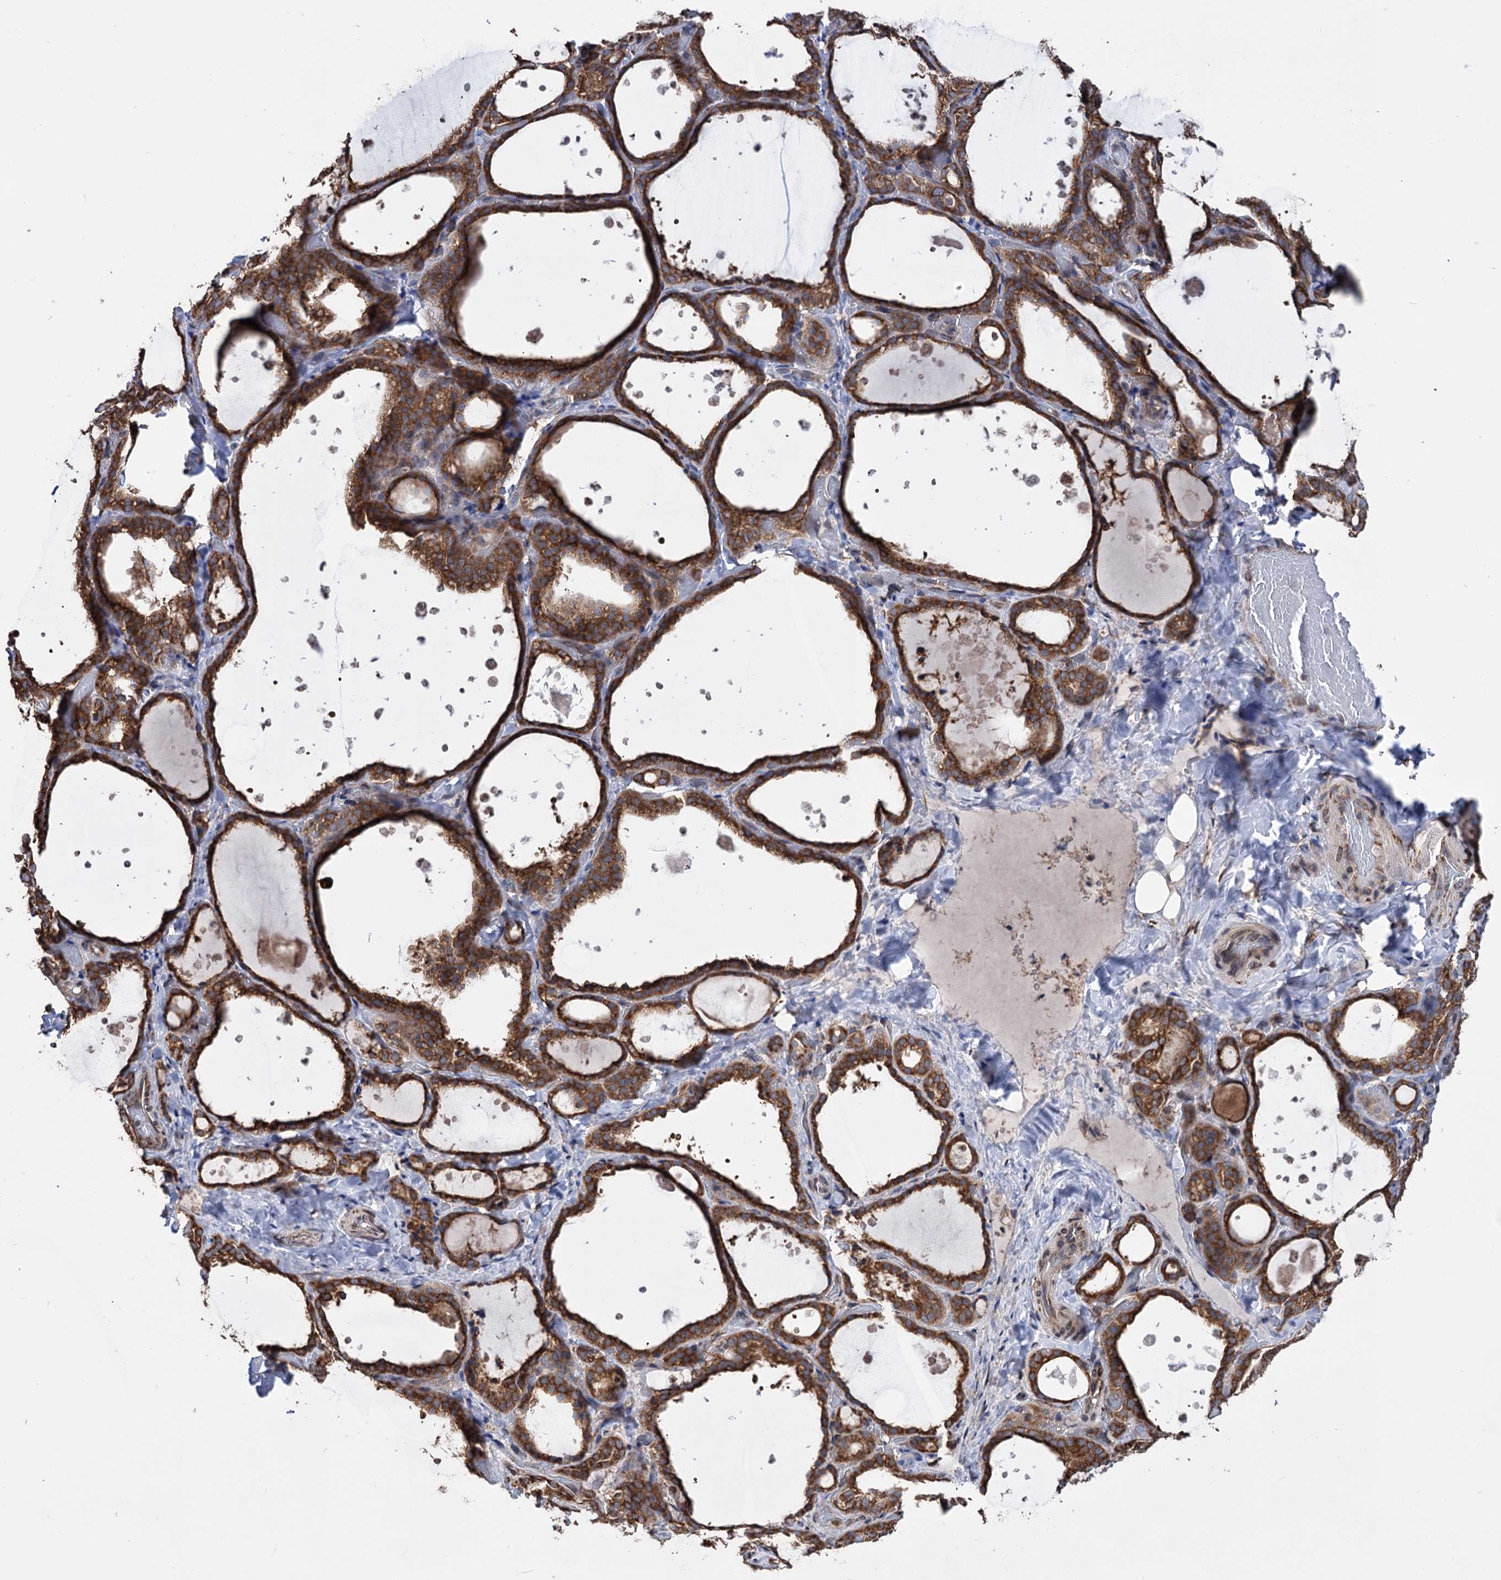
{"staining": {"intensity": "strong", "quantity": ">75%", "location": "cytoplasmic/membranous"}, "tissue": "thyroid gland", "cell_type": "Glandular cells", "image_type": "normal", "snomed": [{"axis": "morphology", "description": "Normal tissue, NOS"}, {"axis": "topography", "description": "Thyroid gland"}], "caption": "The micrograph reveals staining of normal thyroid gland, revealing strong cytoplasmic/membranous protein staining (brown color) within glandular cells.", "gene": "CDAN1", "patient": {"sex": "female", "age": 44}}